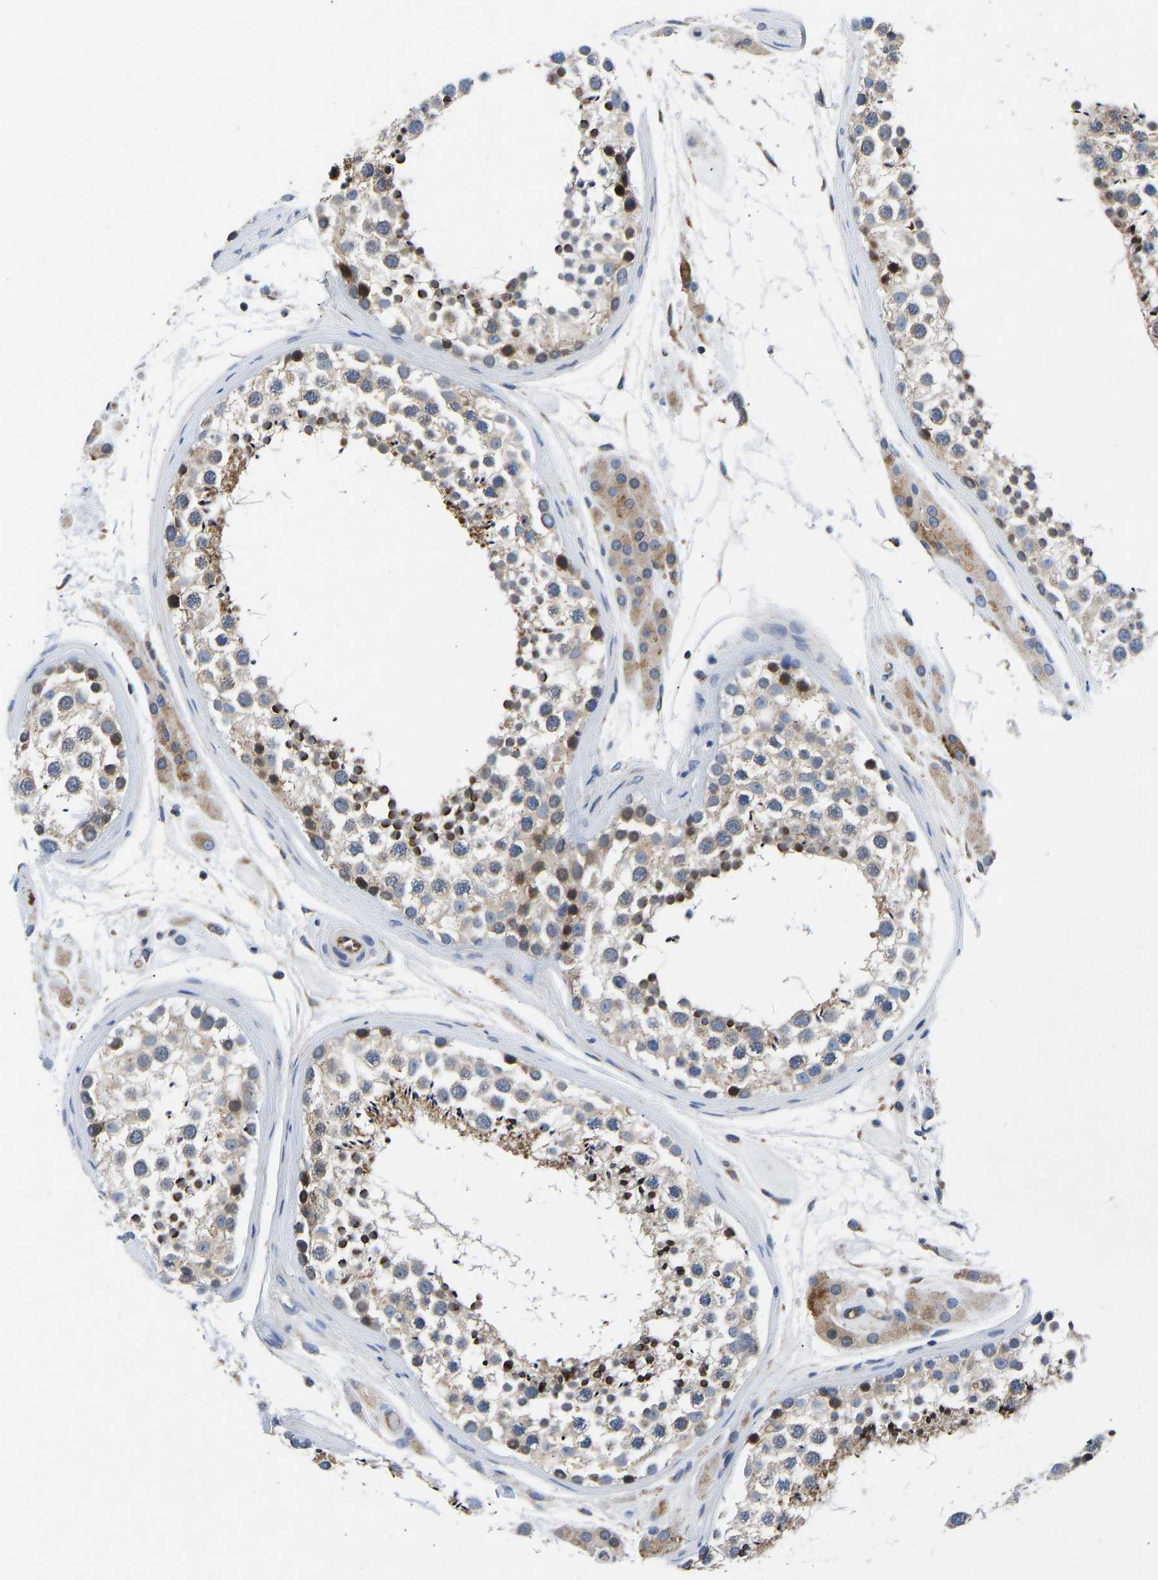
{"staining": {"intensity": "moderate", "quantity": ">75%", "location": "cytoplasmic/membranous"}, "tissue": "testis", "cell_type": "Cells in seminiferous ducts", "image_type": "normal", "snomed": [{"axis": "morphology", "description": "Normal tissue, NOS"}, {"axis": "topography", "description": "Testis"}], "caption": "Testis stained for a protein exhibits moderate cytoplasmic/membranous positivity in cells in seminiferous ducts. Using DAB (brown) and hematoxylin (blue) stains, captured at high magnification using brightfield microscopy.", "gene": "FRRS1", "patient": {"sex": "male", "age": 46}}